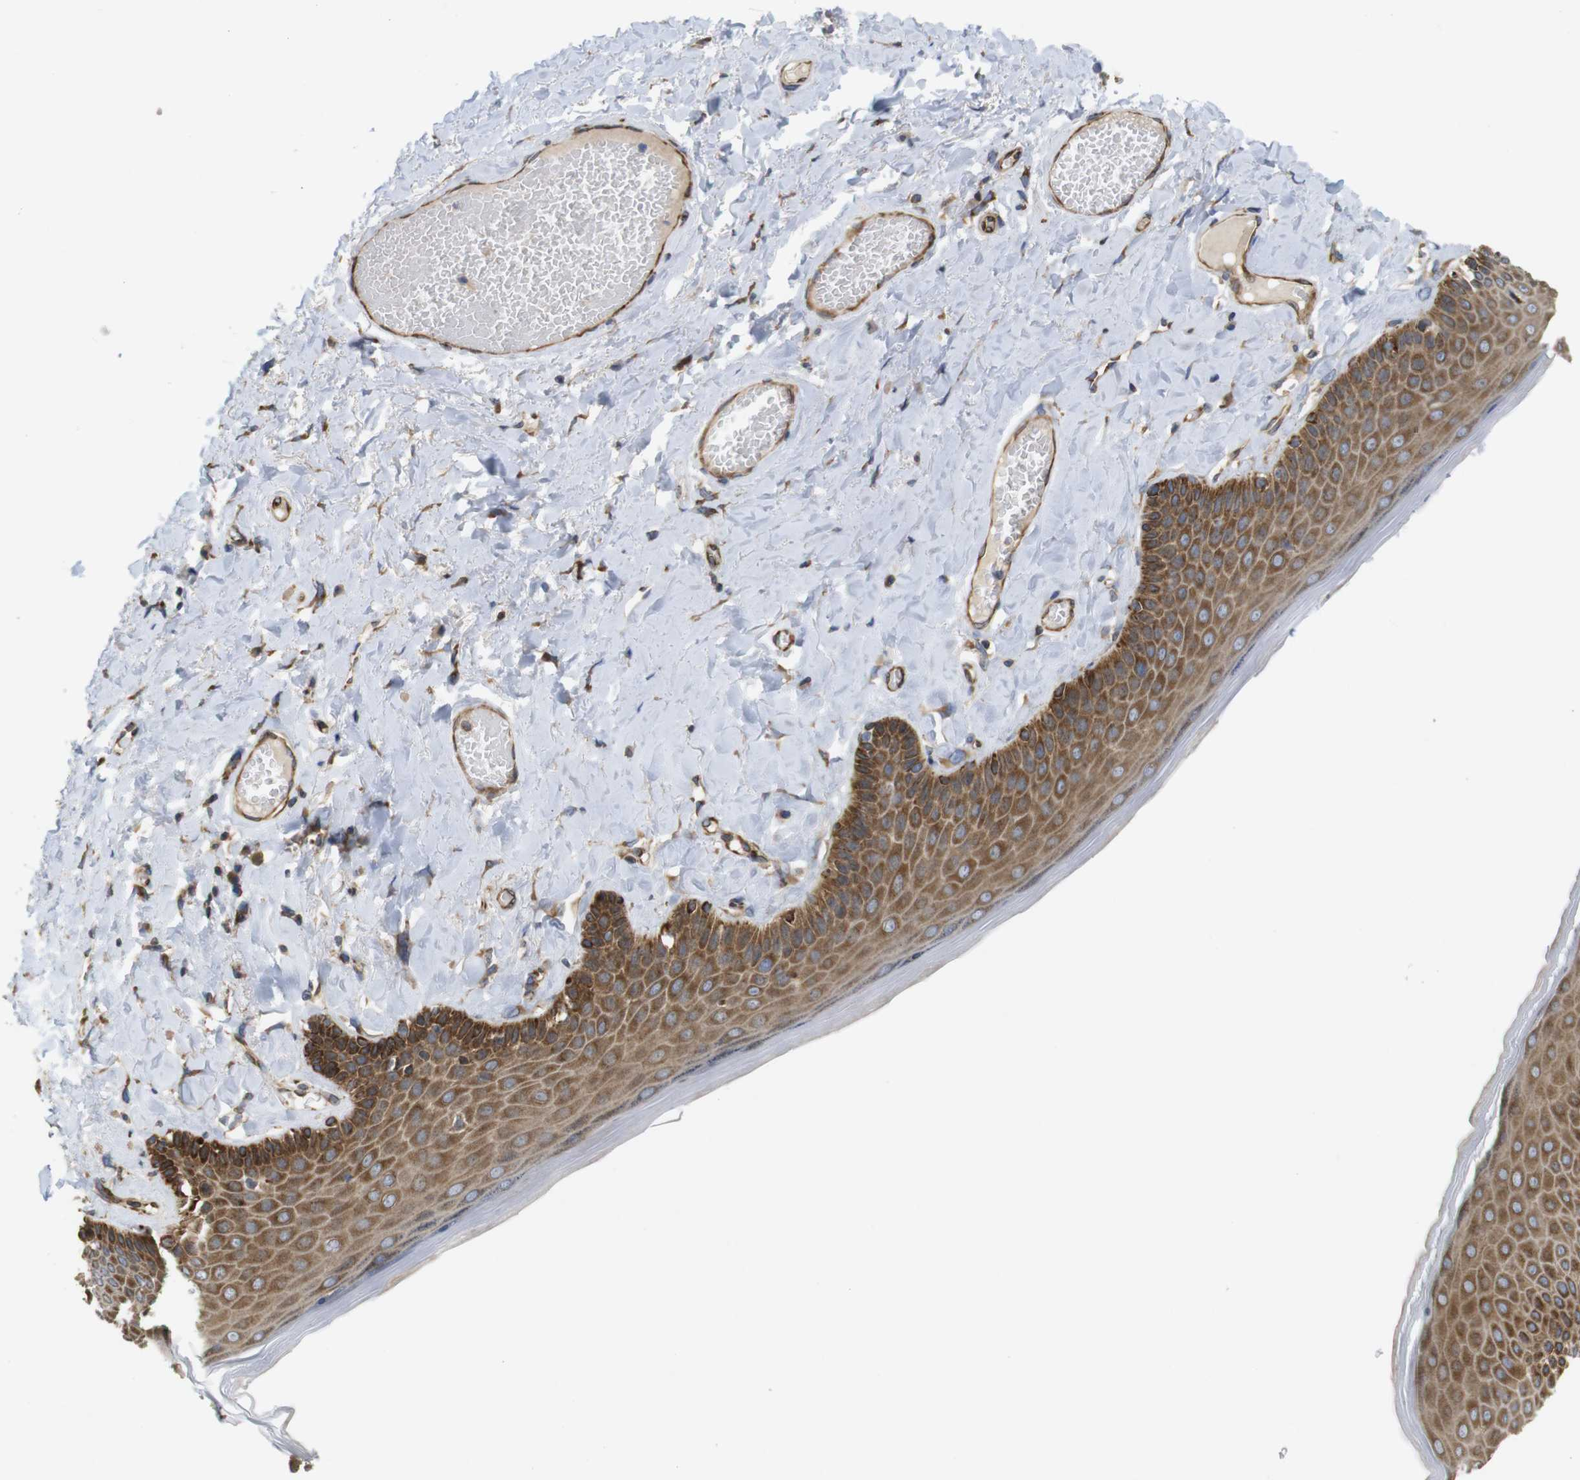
{"staining": {"intensity": "moderate", "quantity": ">75%", "location": "cytoplasmic/membranous"}, "tissue": "skin", "cell_type": "Epidermal cells", "image_type": "normal", "snomed": [{"axis": "morphology", "description": "Normal tissue, NOS"}, {"axis": "topography", "description": "Anal"}], "caption": "An immunohistochemistry photomicrograph of unremarkable tissue is shown. Protein staining in brown highlights moderate cytoplasmic/membranous positivity in skin within epidermal cells. (IHC, brightfield microscopy, high magnification).", "gene": "PCNX2", "patient": {"sex": "male", "age": 69}}